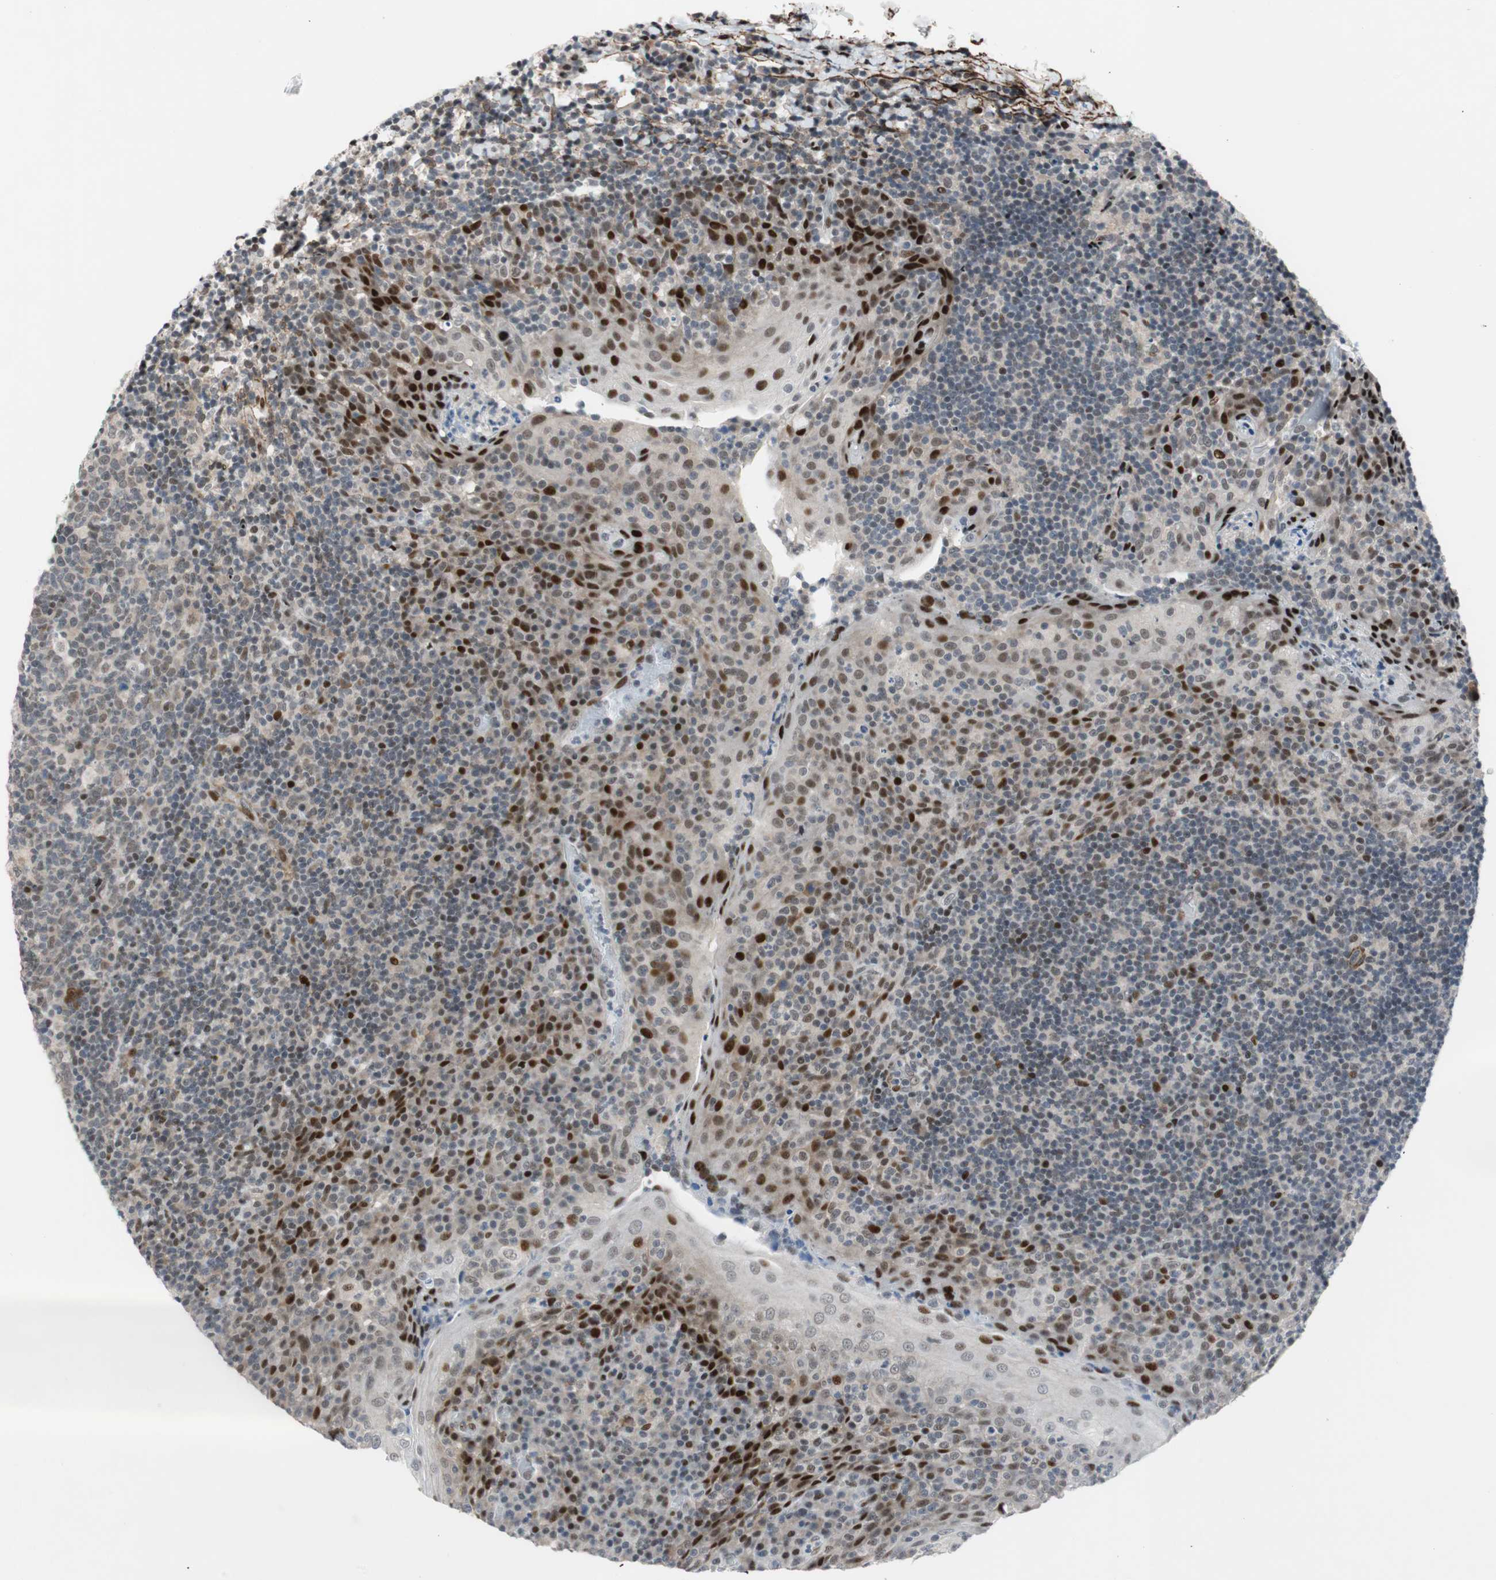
{"staining": {"intensity": "moderate", "quantity": "<25%", "location": "nuclear"}, "tissue": "tonsil", "cell_type": "Germinal center cells", "image_type": "normal", "snomed": [{"axis": "morphology", "description": "Normal tissue, NOS"}, {"axis": "topography", "description": "Tonsil"}], "caption": "Immunohistochemical staining of benign human tonsil exhibits moderate nuclear protein positivity in approximately <25% of germinal center cells. (DAB IHC with brightfield microscopy, high magnification).", "gene": "FBXO44", "patient": {"sex": "male", "age": 17}}